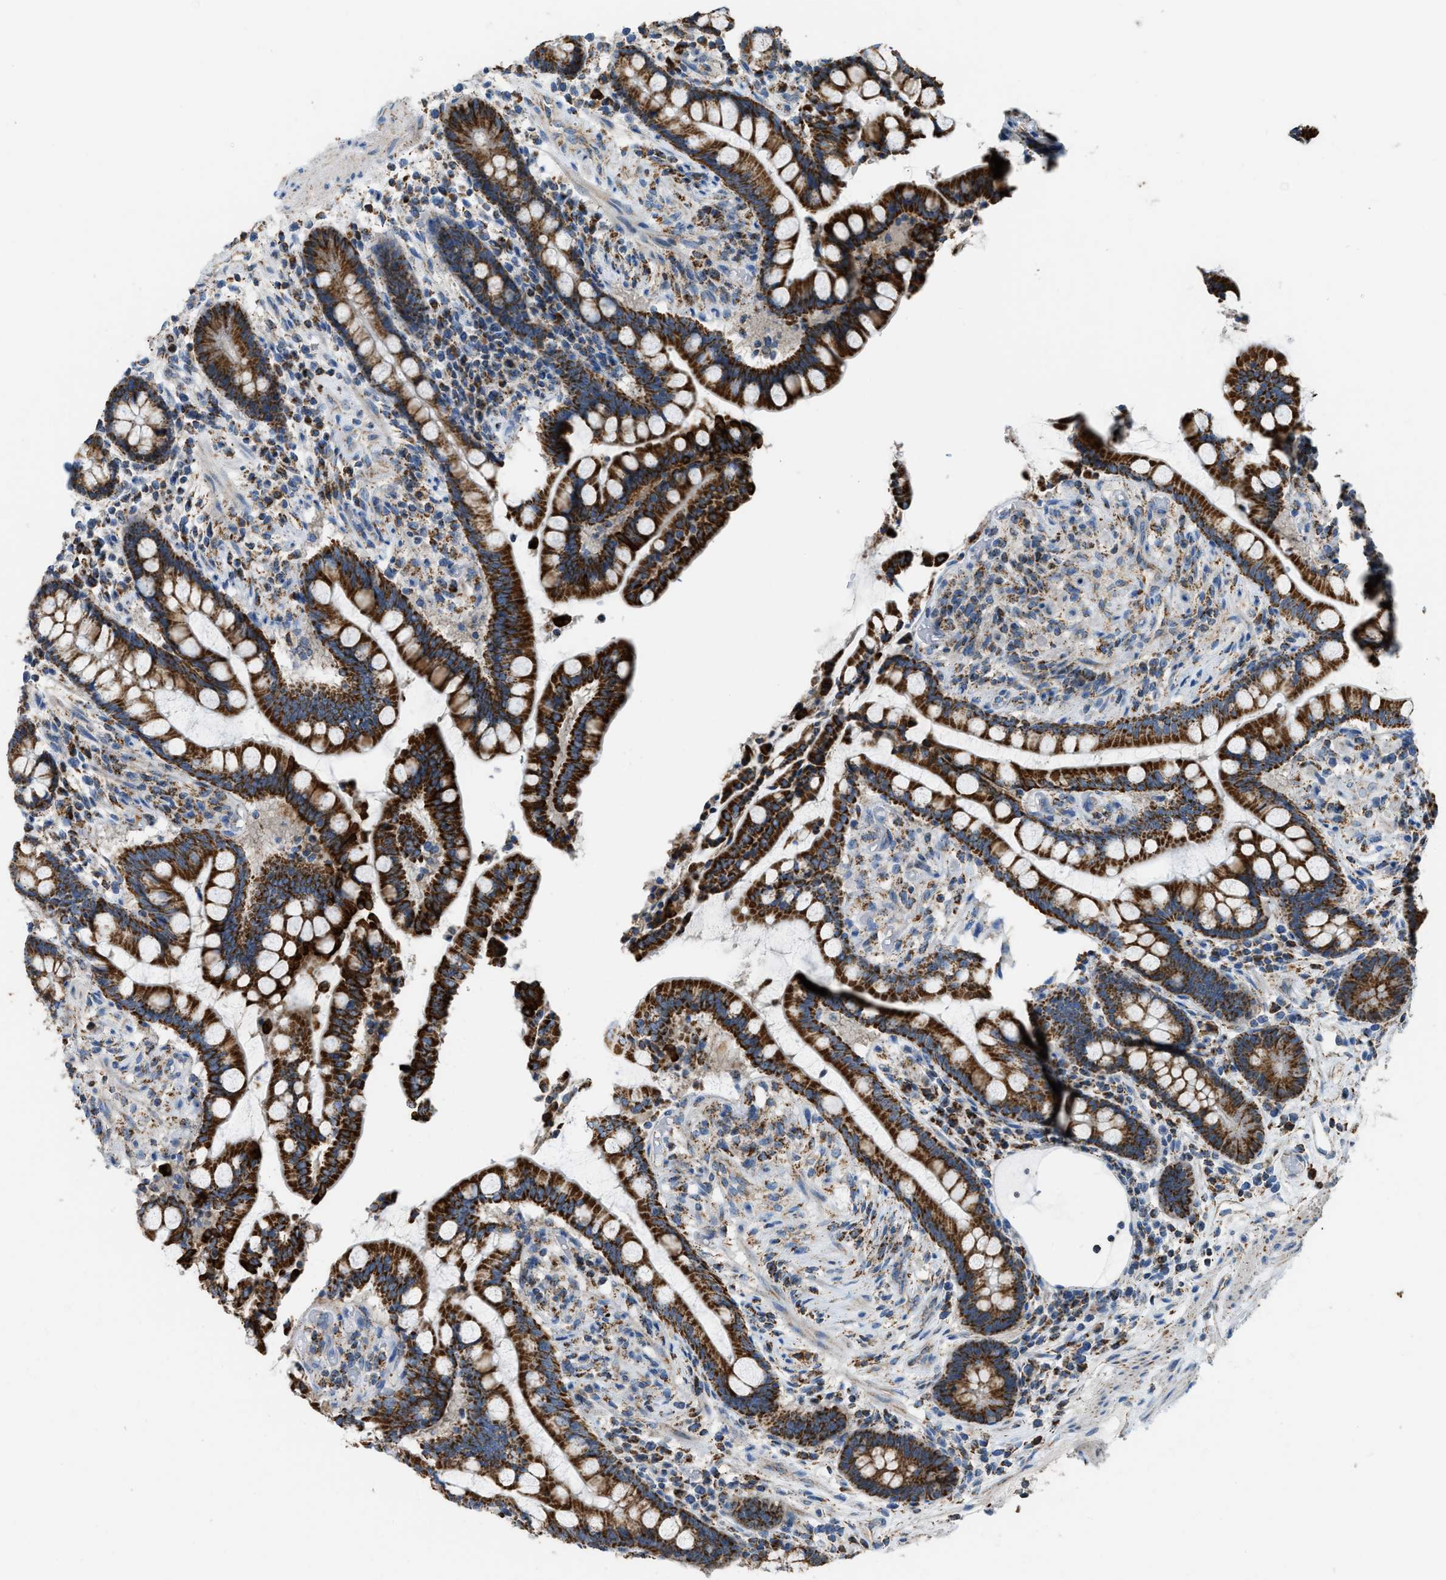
{"staining": {"intensity": "negative", "quantity": "none", "location": "none"}, "tissue": "colon", "cell_type": "Endothelial cells", "image_type": "normal", "snomed": [{"axis": "morphology", "description": "Normal tissue, NOS"}, {"axis": "topography", "description": "Colon"}], "caption": "A photomicrograph of colon stained for a protein reveals no brown staining in endothelial cells. (DAB (3,3'-diaminobenzidine) immunohistochemistry visualized using brightfield microscopy, high magnification).", "gene": "ETFB", "patient": {"sex": "male", "age": 73}}